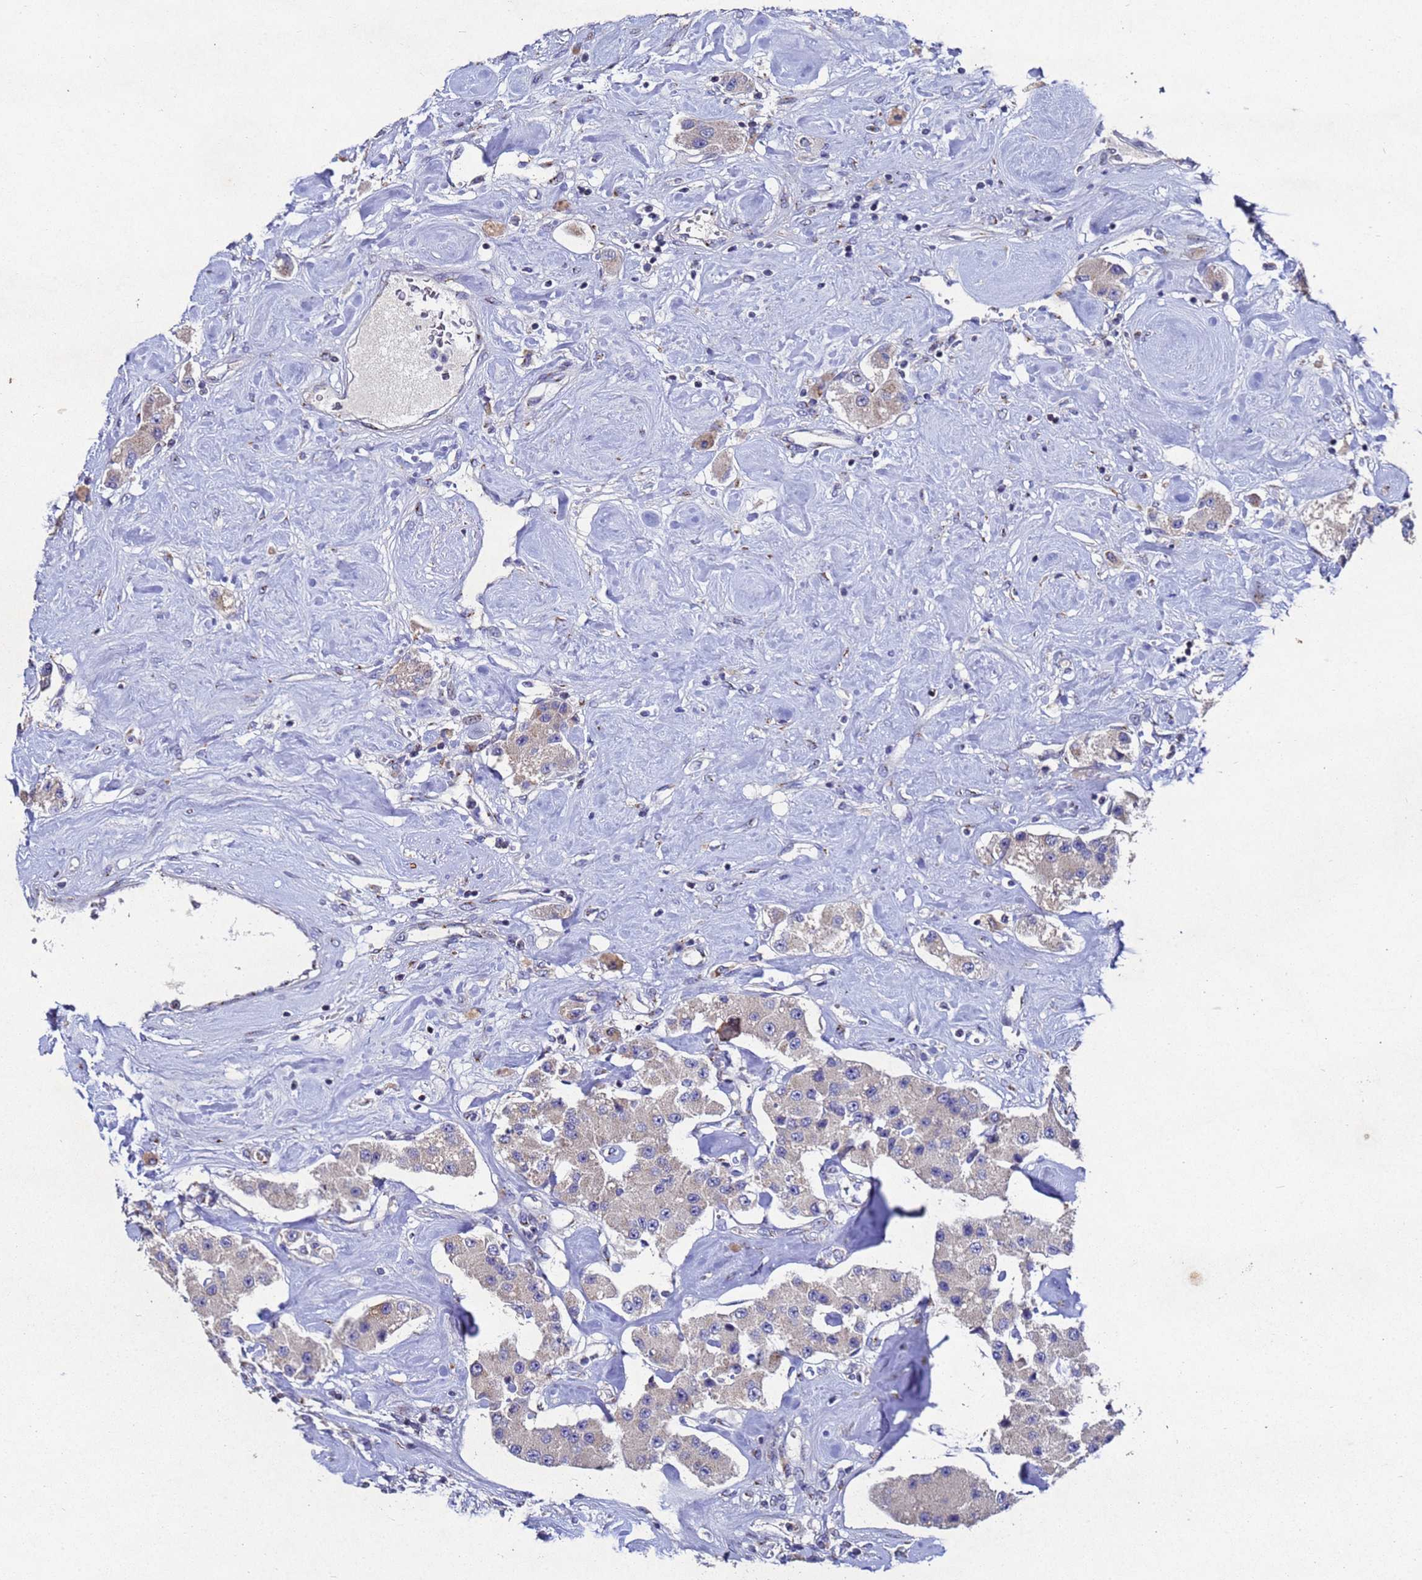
{"staining": {"intensity": "moderate", "quantity": "<25%", "location": "cytoplasmic/membranous"}, "tissue": "carcinoid", "cell_type": "Tumor cells", "image_type": "cancer", "snomed": [{"axis": "morphology", "description": "Carcinoid, malignant, NOS"}, {"axis": "topography", "description": "Pancreas"}], "caption": "Malignant carcinoid stained for a protein (brown) shows moderate cytoplasmic/membranous positive expression in approximately <25% of tumor cells.", "gene": "NSUN6", "patient": {"sex": "male", "age": 41}}